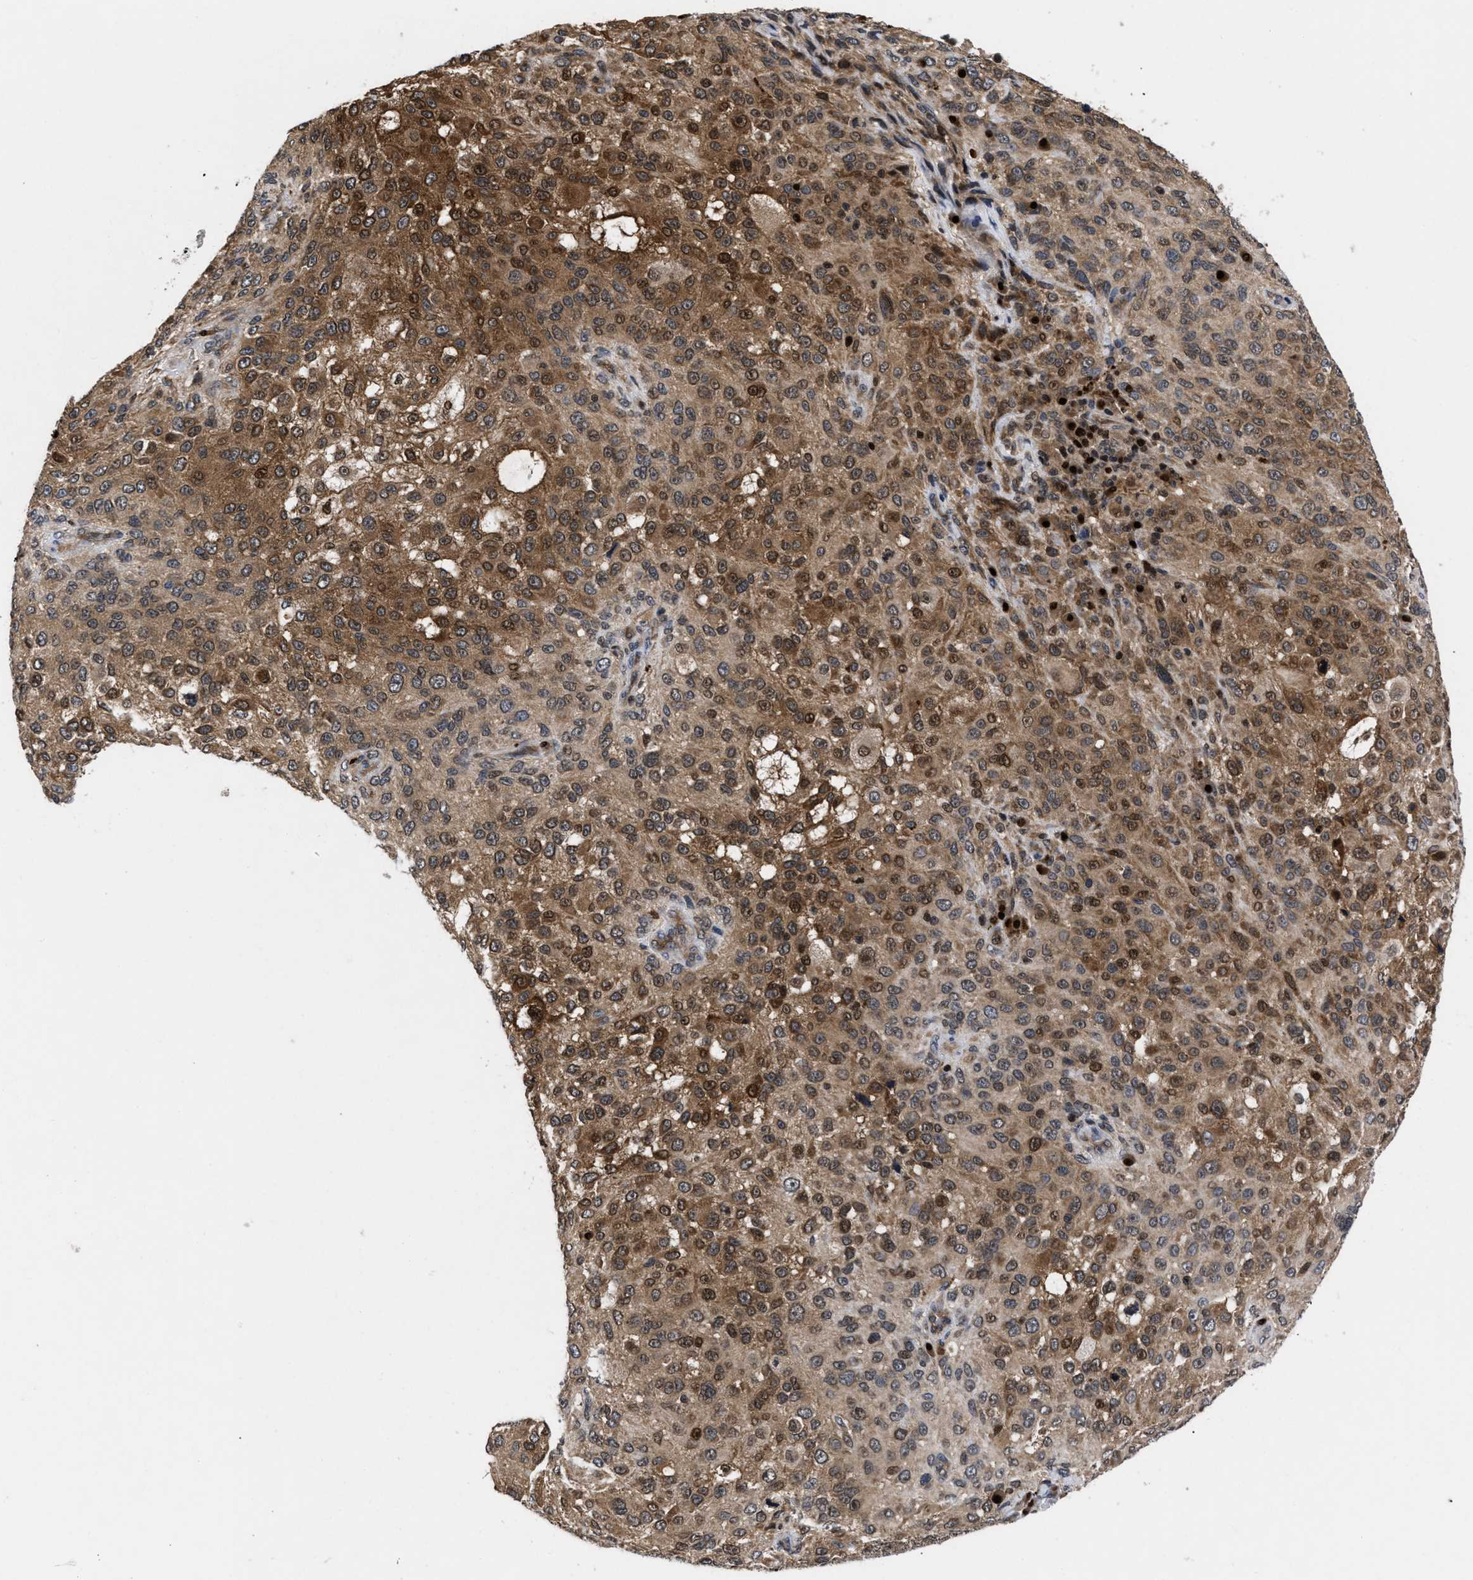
{"staining": {"intensity": "moderate", "quantity": ">75%", "location": "cytoplasmic/membranous,nuclear"}, "tissue": "melanoma", "cell_type": "Tumor cells", "image_type": "cancer", "snomed": [{"axis": "morphology", "description": "Necrosis, NOS"}, {"axis": "morphology", "description": "Malignant melanoma, NOS"}, {"axis": "topography", "description": "Skin"}], "caption": "Malignant melanoma stained with a brown dye exhibits moderate cytoplasmic/membranous and nuclear positive expression in about >75% of tumor cells.", "gene": "FAM200A", "patient": {"sex": "female", "age": 87}}